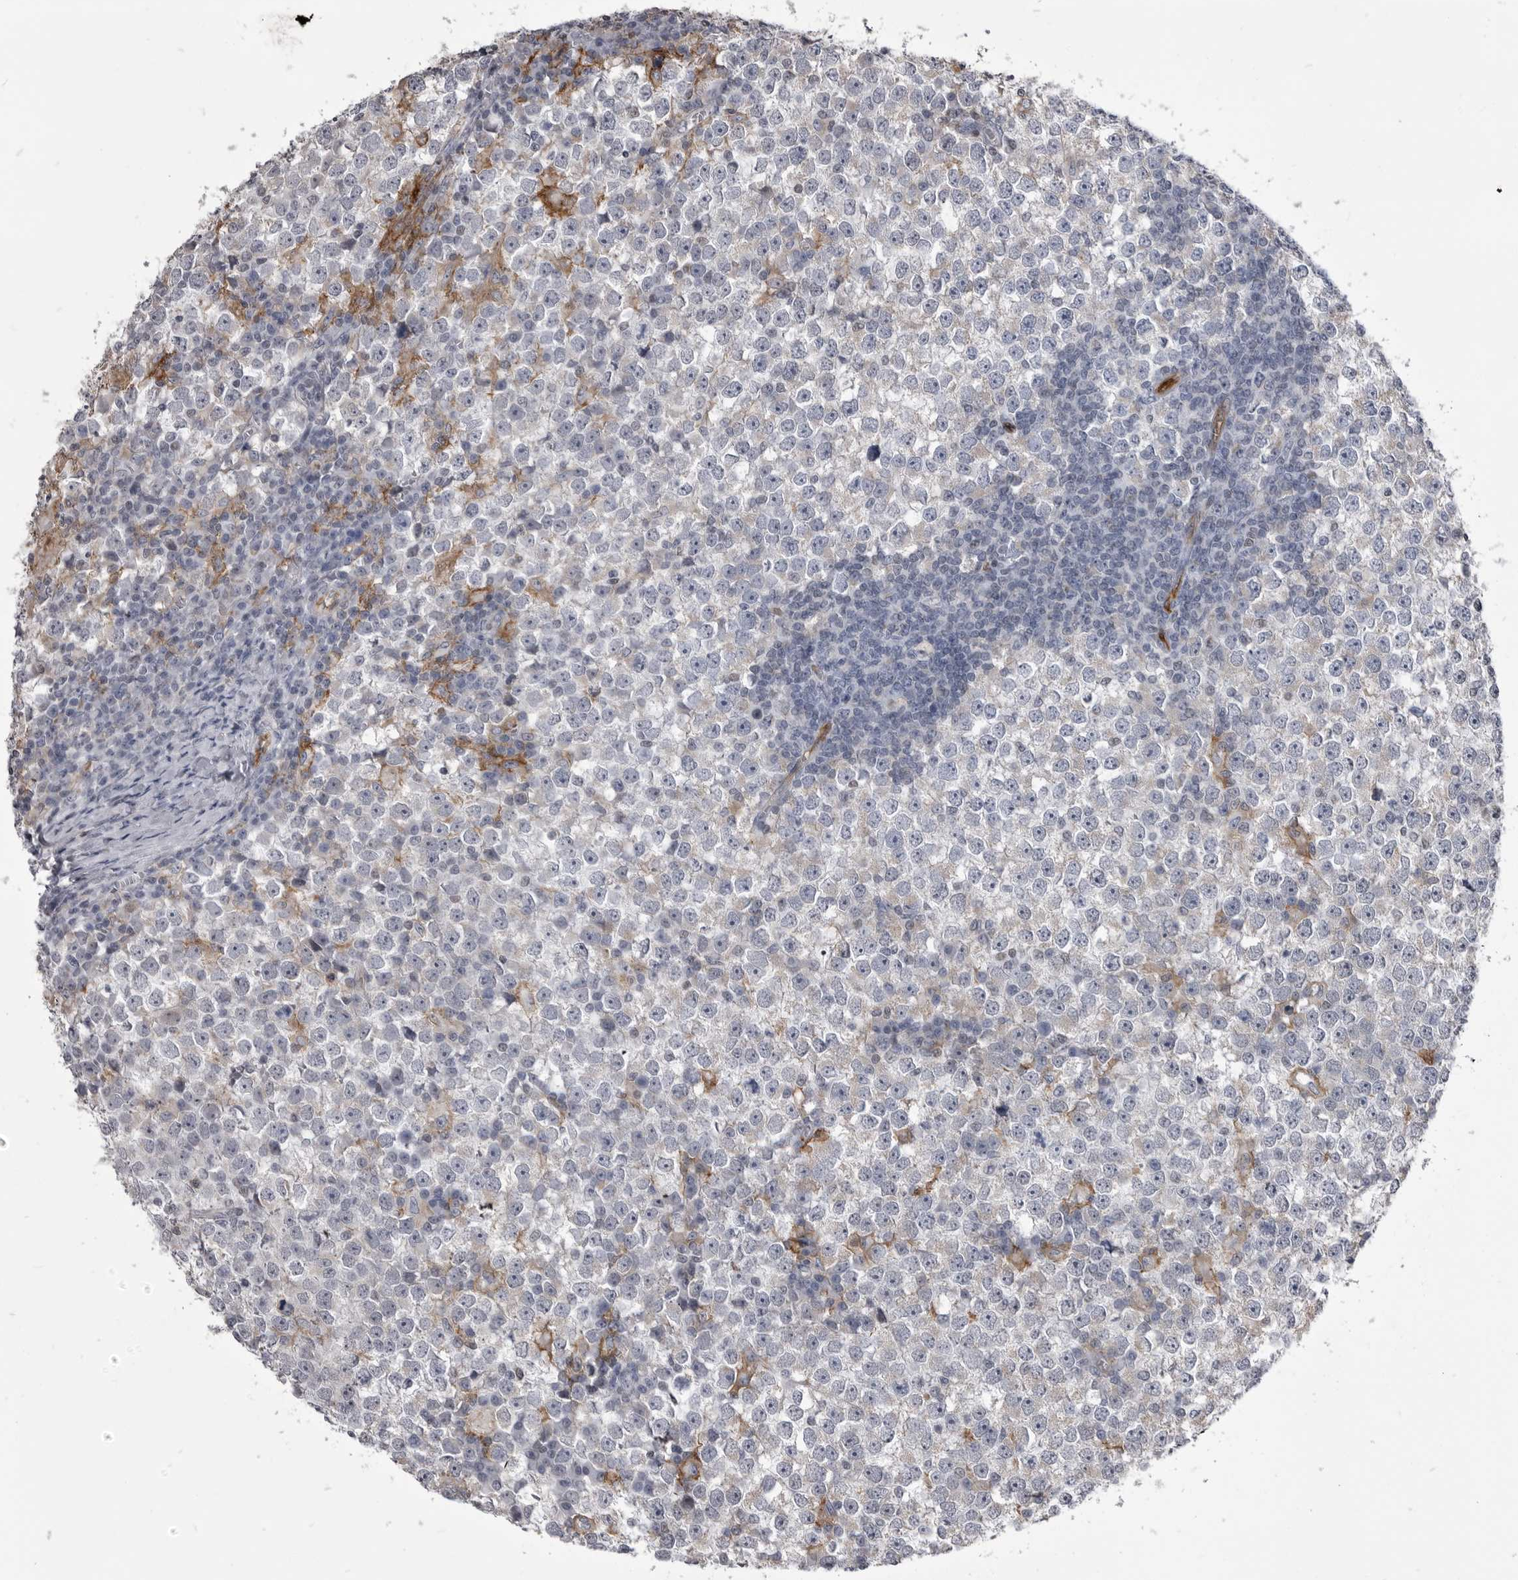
{"staining": {"intensity": "negative", "quantity": "none", "location": "none"}, "tissue": "testis cancer", "cell_type": "Tumor cells", "image_type": "cancer", "snomed": [{"axis": "morphology", "description": "Seminoma, NOS"}, {"axis": "topography", "description": "Testis"}], "caption": "Immunohistochemistry (IHC) of human testis cancer demonstrates no expression in tumor cells.", "gene": "OPLAH", "patient": {"sex": "male", "age": 65}}